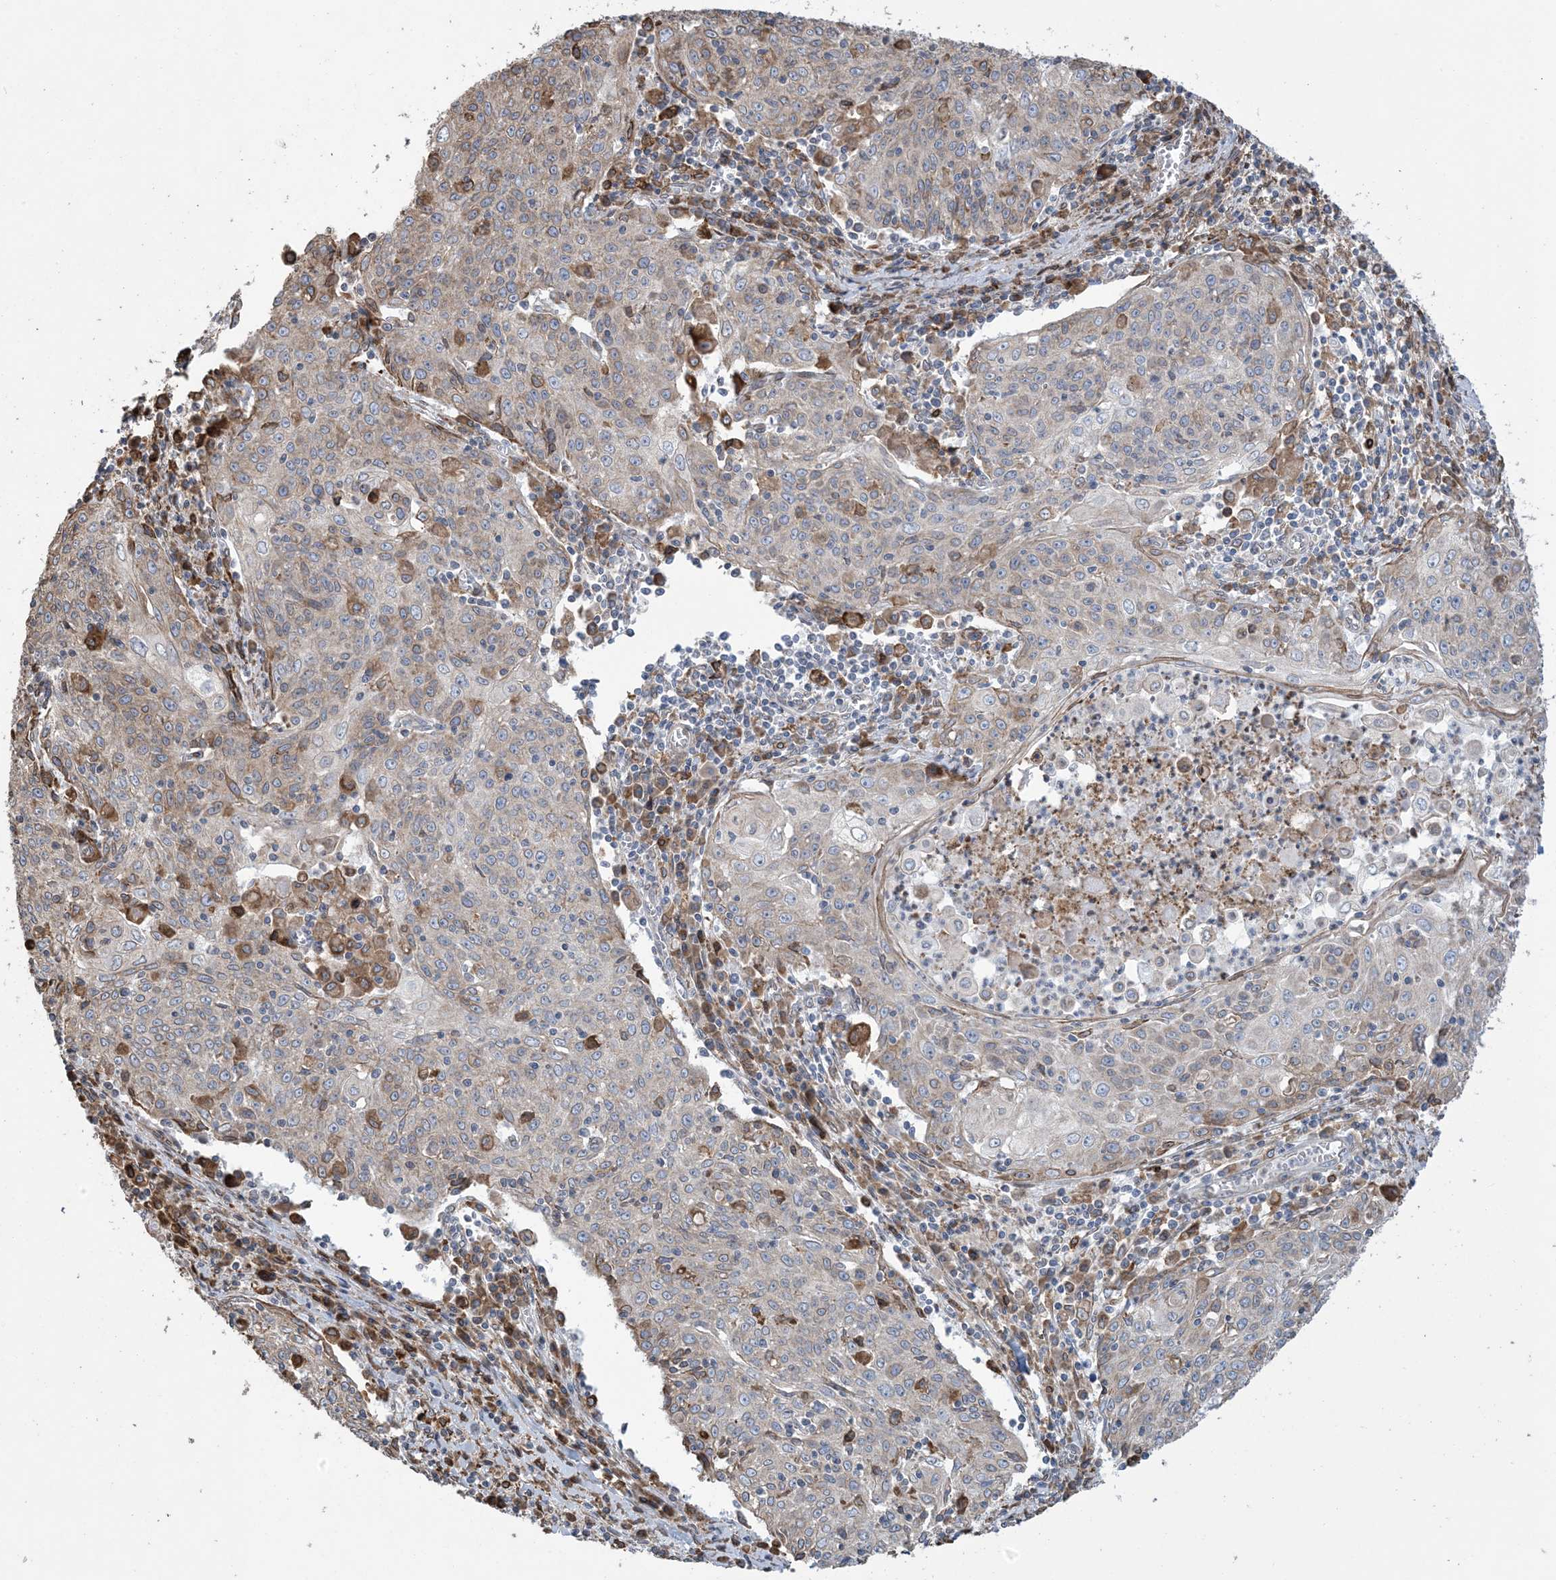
{"staining": {"intensity": "weak", "quantity": "<25%", "location": "cytoplasmic/membranous"}, "tissue": "cervical cancer", "cell_type": "Tumor cells", "image_type": "cancer", "snomed": [{"axis": "morphology", "description": "Squamous cell carcinoma, NOS"}, {"axis": "topography", "description": "Cervix"}], "caption": "Tumor cells are negative for brown protein staining in cervical squamous cell carcinoma.", "gene": "SHANK1", "patient": {"sex": "female", "age": 48}}